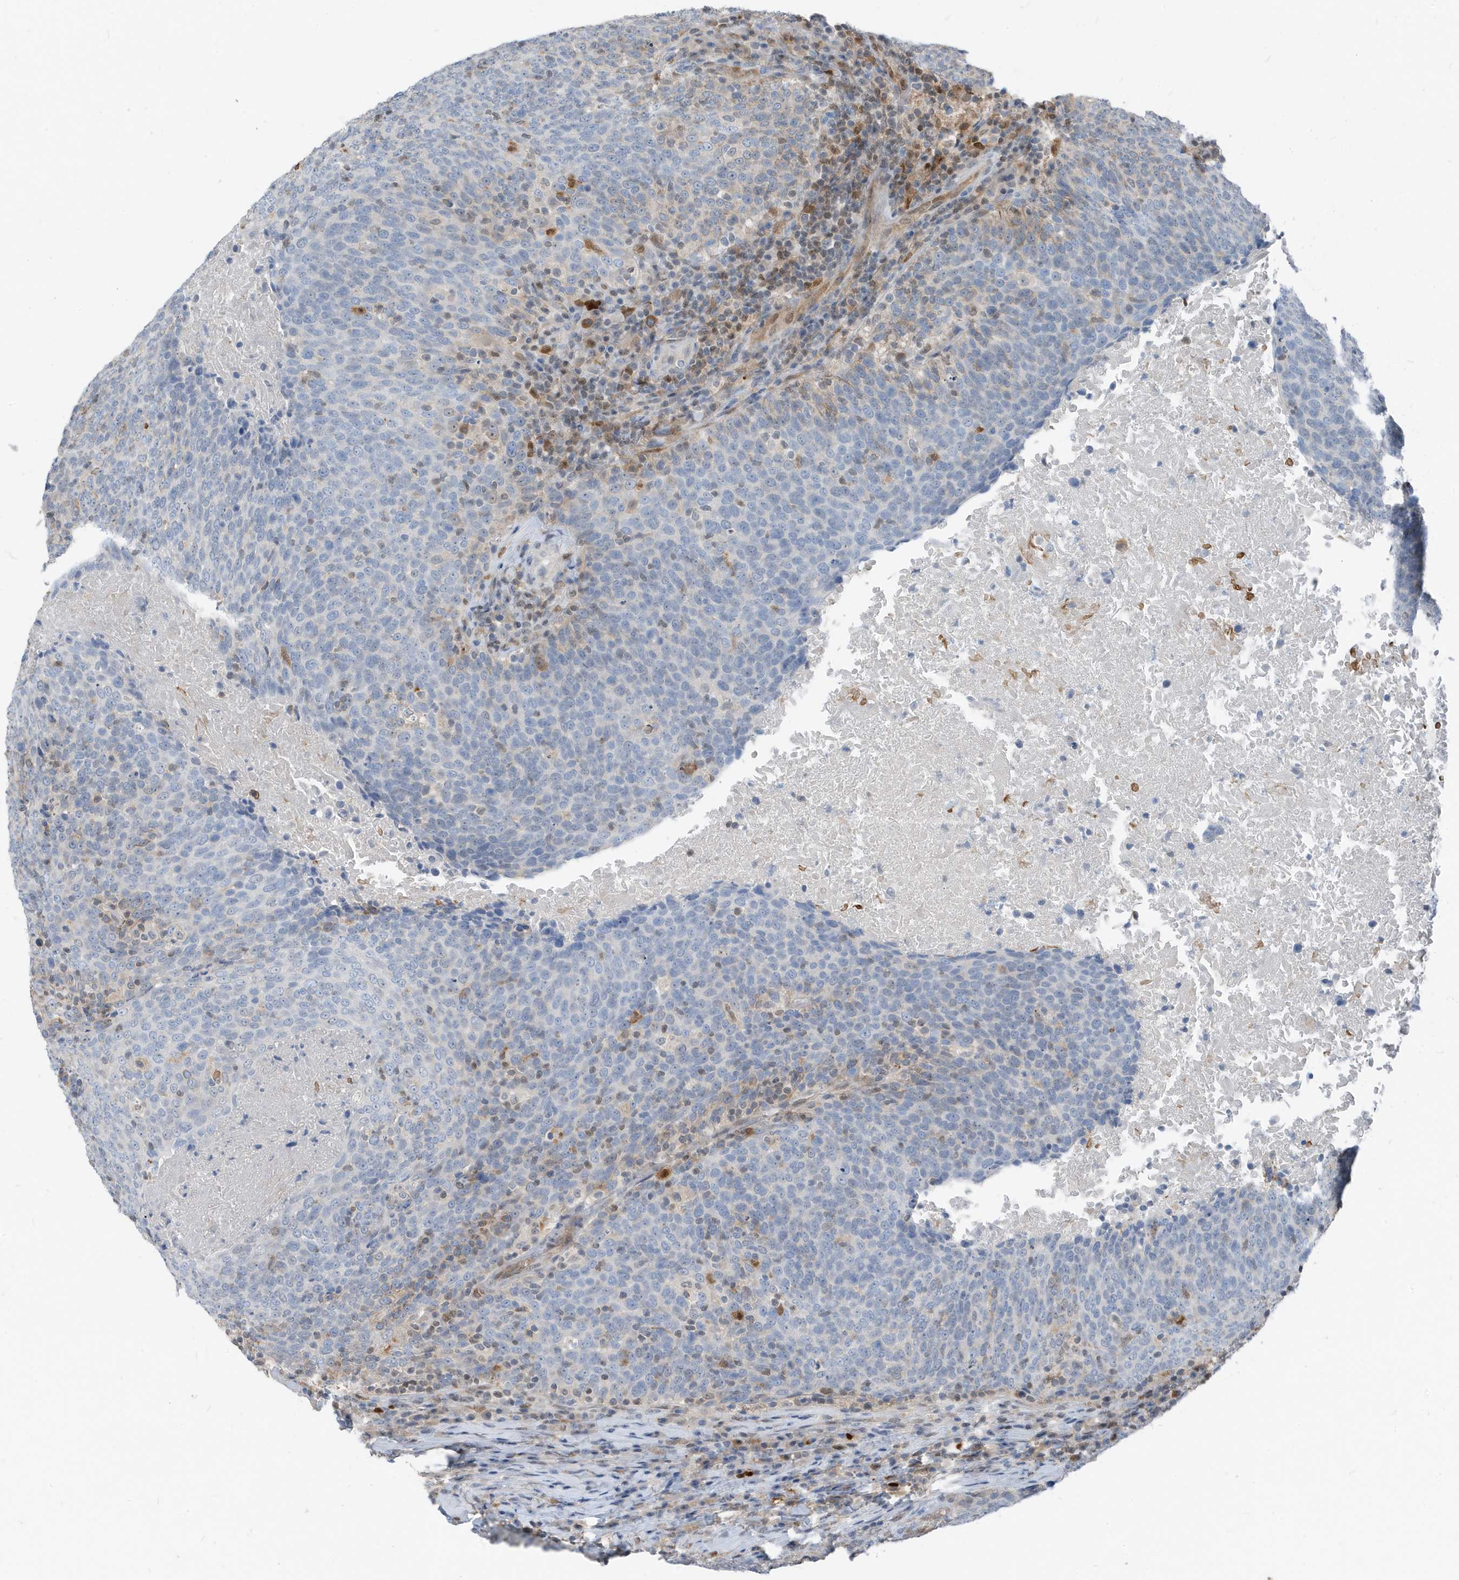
{"staining": {"intensity": "negative", "quantity": "none", "location": "none"}, "tissue": "head and neck cancer", "cell_type": "Tumor cells", "image_type": "cancer", "snomed": [{"axis": "morphology", "description": "Squamous cell carcinoma, NOS"}, {"axis": "morphology", "description": "Squamous cell carcinoma, metastatic, NOS"}, {"axis": "topography", "description": "Lymph node"}, {"axis": "topography", "description": "Head-Neck"}], "caption": "Immunohistochemistry histopathology image of head and neck cancer (squamous cell carcinoma) stained for a protein (brown), which displays no positivity in tumor cells.", "gene": "NCOA7", "patient": {"sex": "male", "age": 62}}